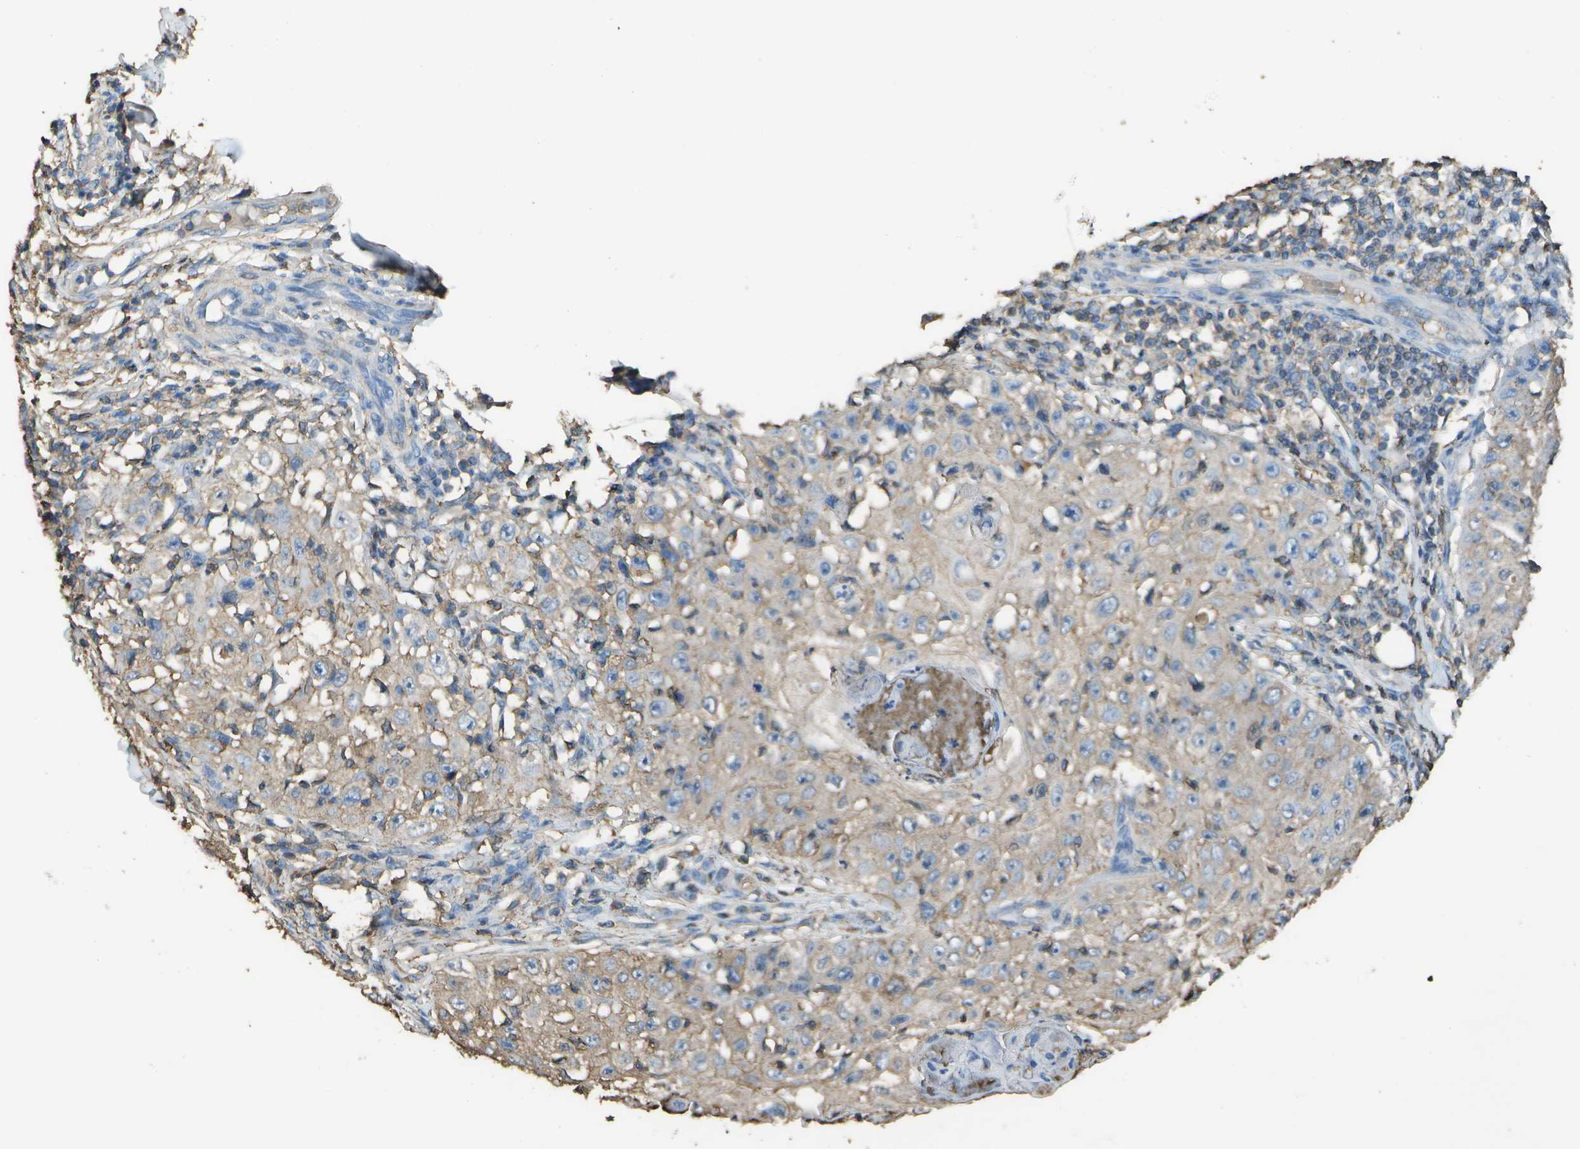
{"staining": {"intensity": "weak", "quantity": "25%-75%", "location": "cytoplasmic/membranous"}, "tissue": "skin cancer", "cell_type": "Tumor cells", "image_type": "cancer", "snomed": [{"axis": "morphology", "description": "Squamous cell carcinoma, NOS"}, {"axis": "topography", "description": "Skin"}], "caption": "Immunohistochemical staining of human skin cancer shows low levels of weak cytoplasmic/membranous protein positivity in approximately 25%-75% of tumor cells.", "gene": "CYP4F11", "patient": {"sex": "male", "age": 86}}